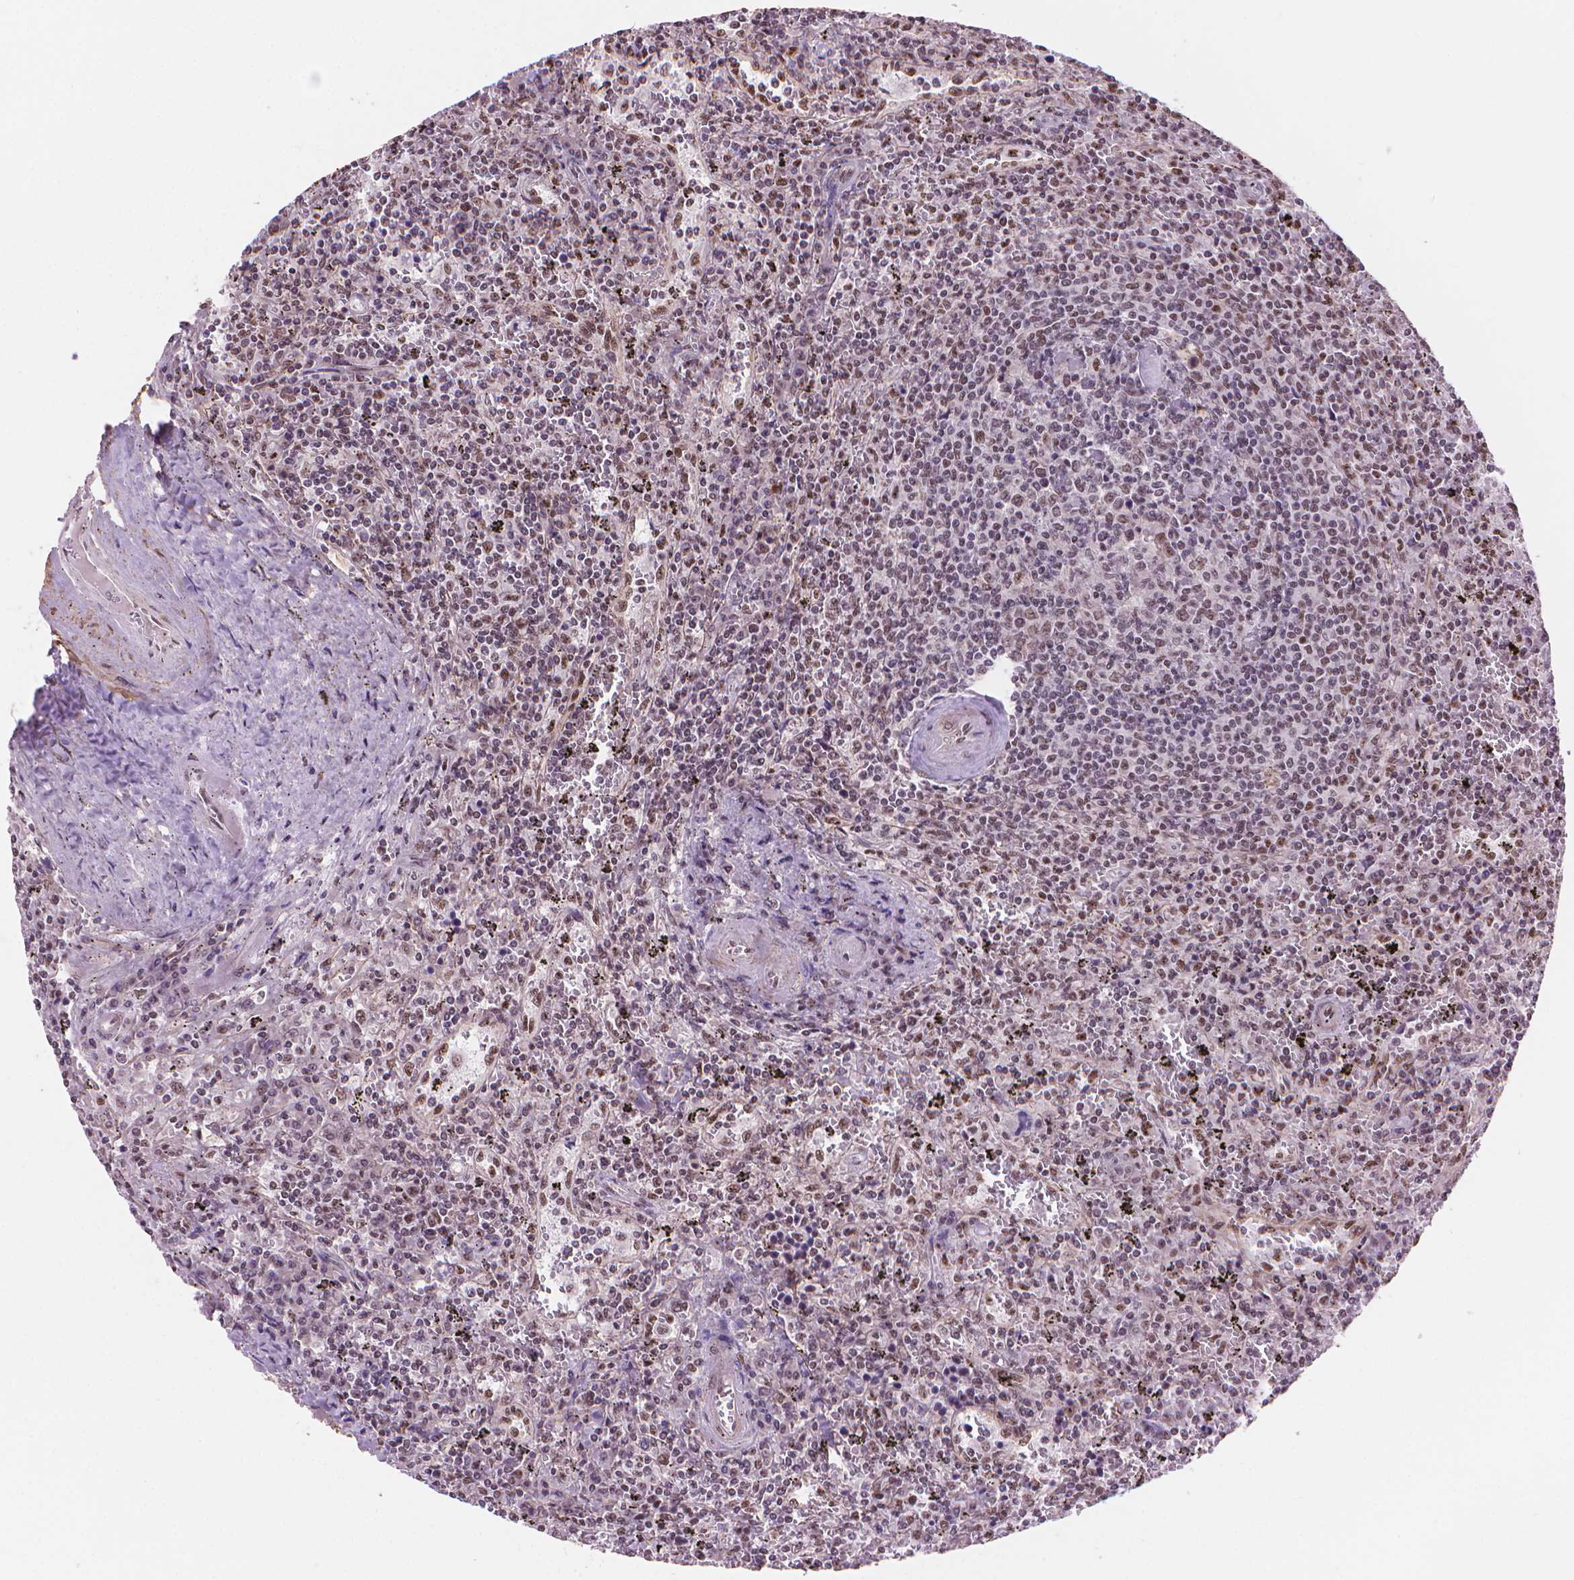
{"staining": {"intensity": "moderate", "quantity": "25%-75%", "location": "nuclear"}, "tissue": "lymphoma", "cell_type": "Tumor cells", "image_type": "cancer", "snomed": [{"axis": "morphology", "description": "Malignant lymphoma, non-Hodgkin's type, Low grade"}, {"axis": "topography", "description": "Spleen"}], "caption": "A brown stain highlights moderate nuclear staining of a protein in low-grade malignant lymphoma, non-Hodgkin's type tumor cells. The protein of interest is shown in brown color, while the nuclei are stained blue.", "gene": "UBN1", "patient": {"sex": "male", "age": 62}}